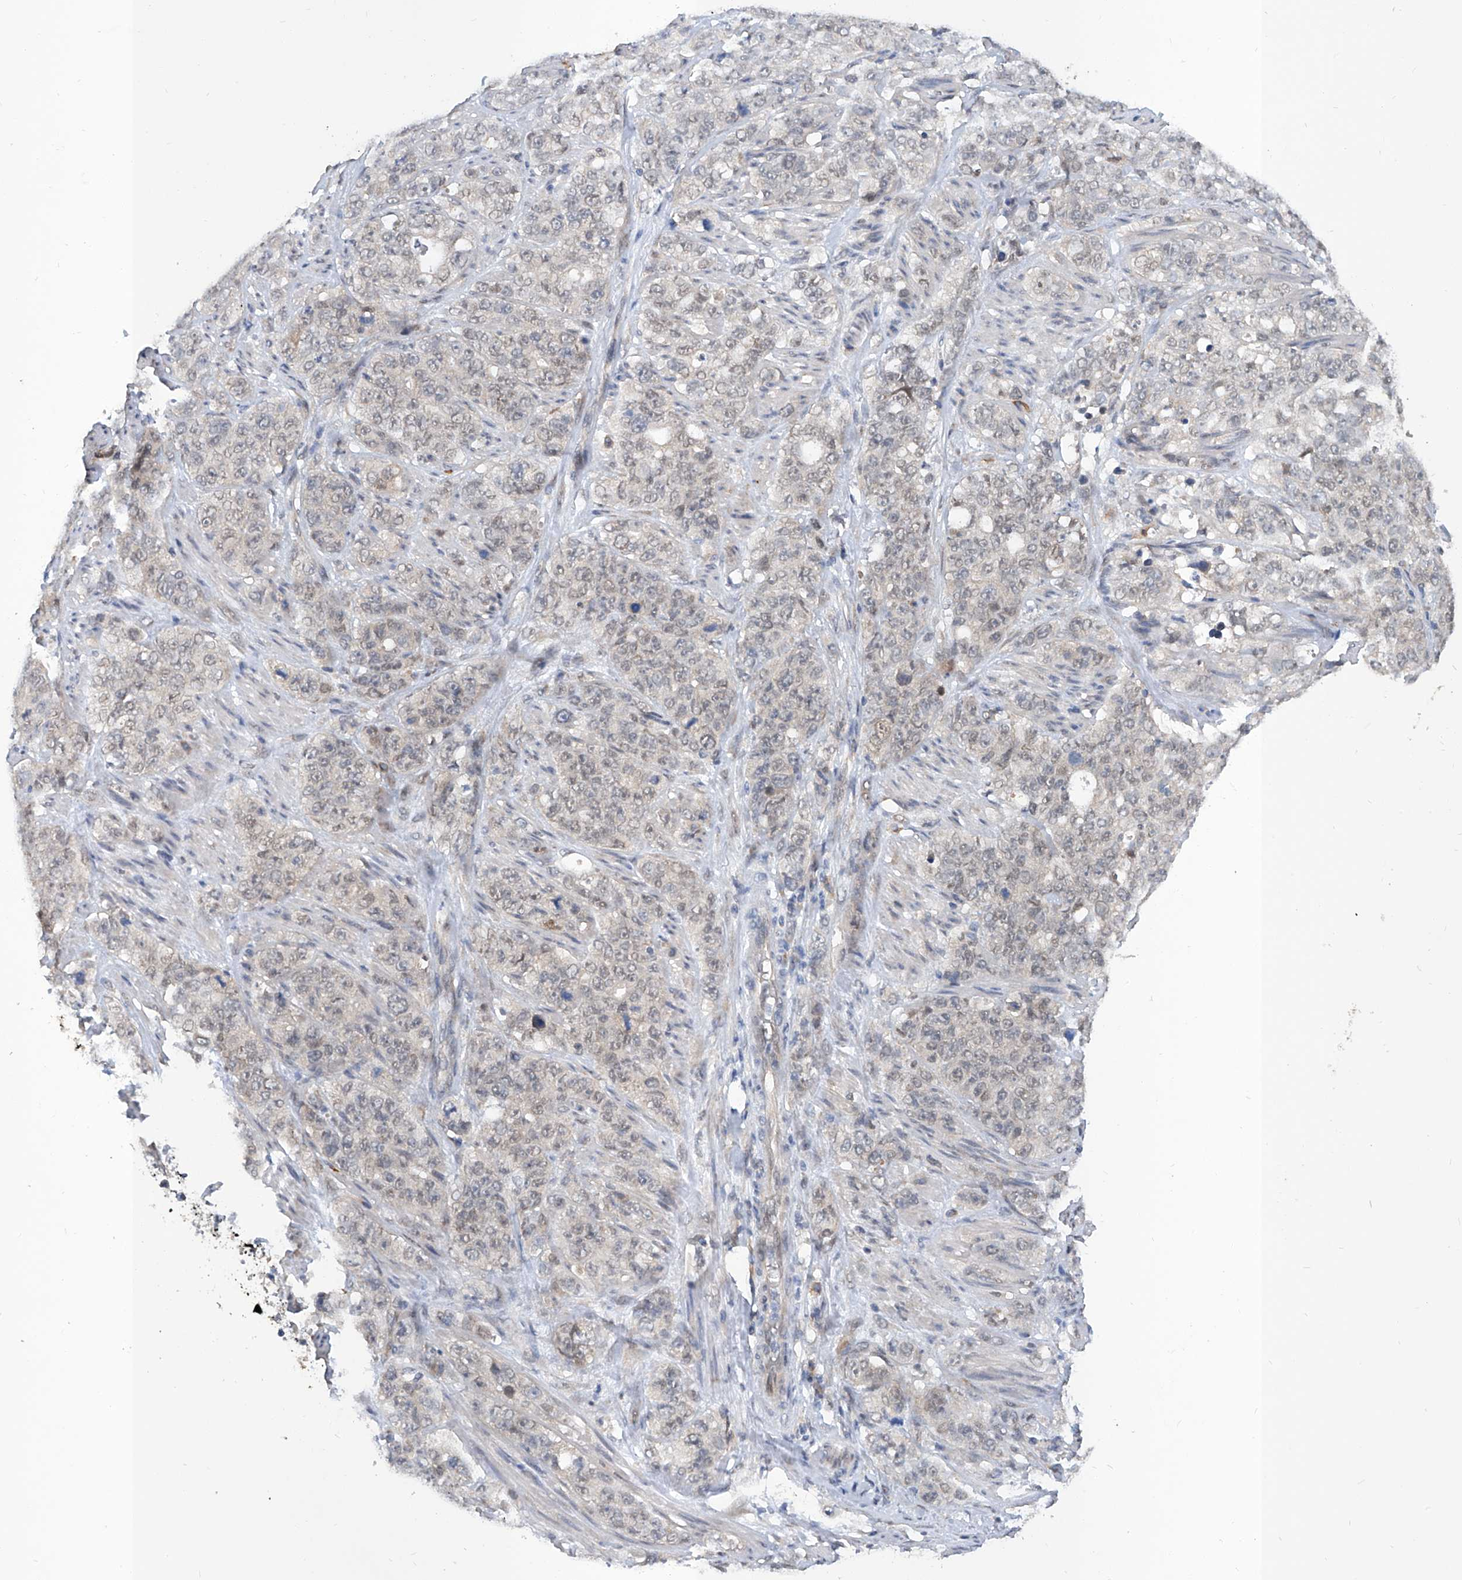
{"staining": {"intensity": "negative", "quantity": "none", "location": "none"}, "tissue": "stomach cancer", "cell_type": "Tumor cells", "image_type": "cancer", "snomed": [{"axis": "morphology", "description": "Adenocarcinoma, NOS"}, {"axis": "topography", "description": "Stomach"}], "caption": "There is no significant expression in tumor cells of stomach cancer. (DAB immunohistochemistry with hematoxylin counter stain).", "gene": "CARMIL3", "patient": {"sex": "male", "age": 48}}